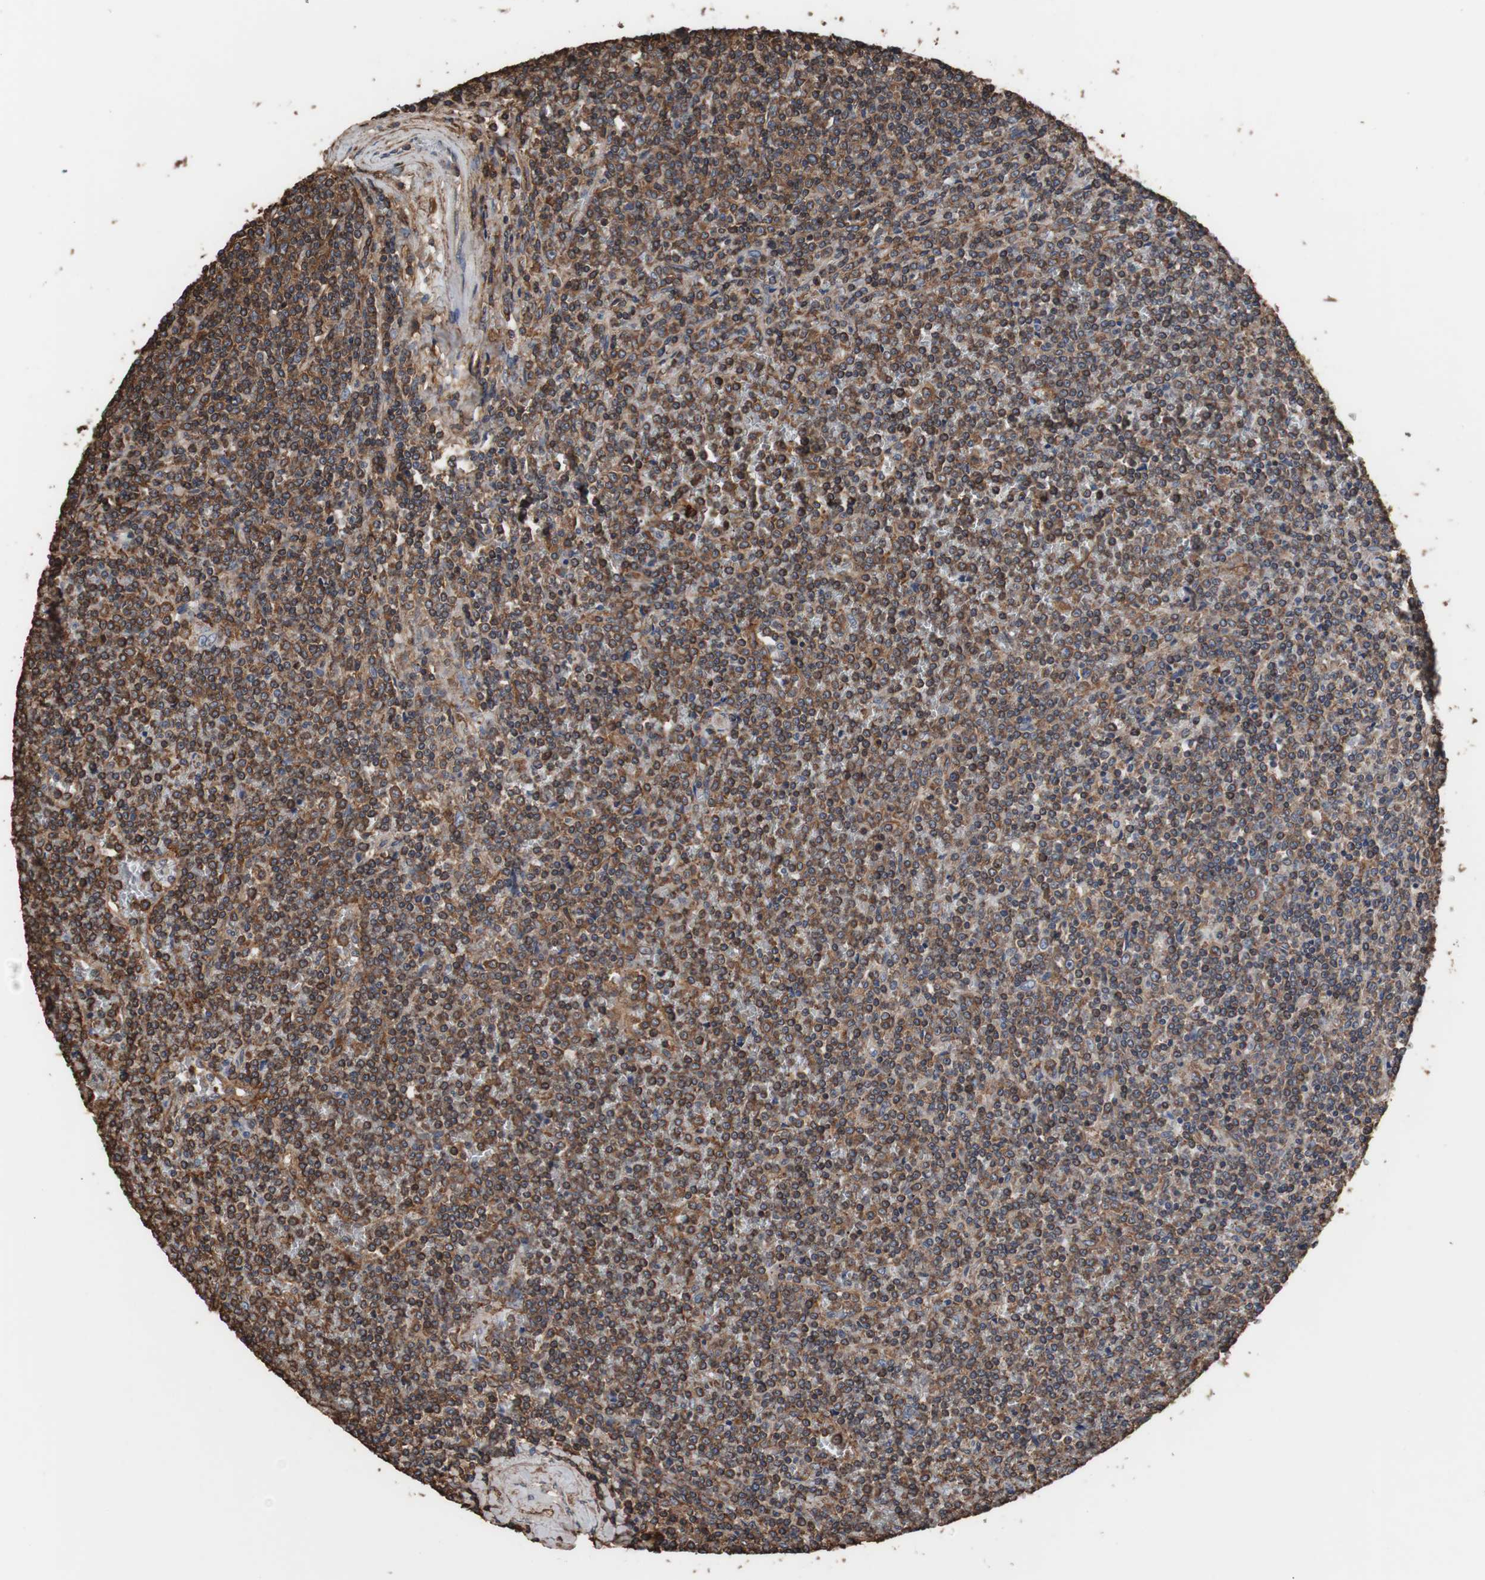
{"staining": {"intensity": "moderate", "quantity": "25%-75%", "location": "cytoplasmic/membranous"}, "tissue": "lymphoma", "cell_type": "Tumor cells", "image_type": "cancer", "snomed": [{"axis": "morphology", "description": "Malignant lymphoma, non-Hodgkin's type, Low grade"}, {"axis": "topography", "description": "Spleen"}], "caption": "Low-grade malignant lymphoma, non-Hodgkin's type tissue displays moderate cytoplasmic/membranous expression in about 25%-75% of tumor cells, visualized by immunohistochemistry. The protein of interest is stained brown, and the nuclei are stained in blue (DAB IHC with brightfield microscopy, high magnification).", "gene": "COL6A2", "patient": {"sex": "female", "age": 19}}